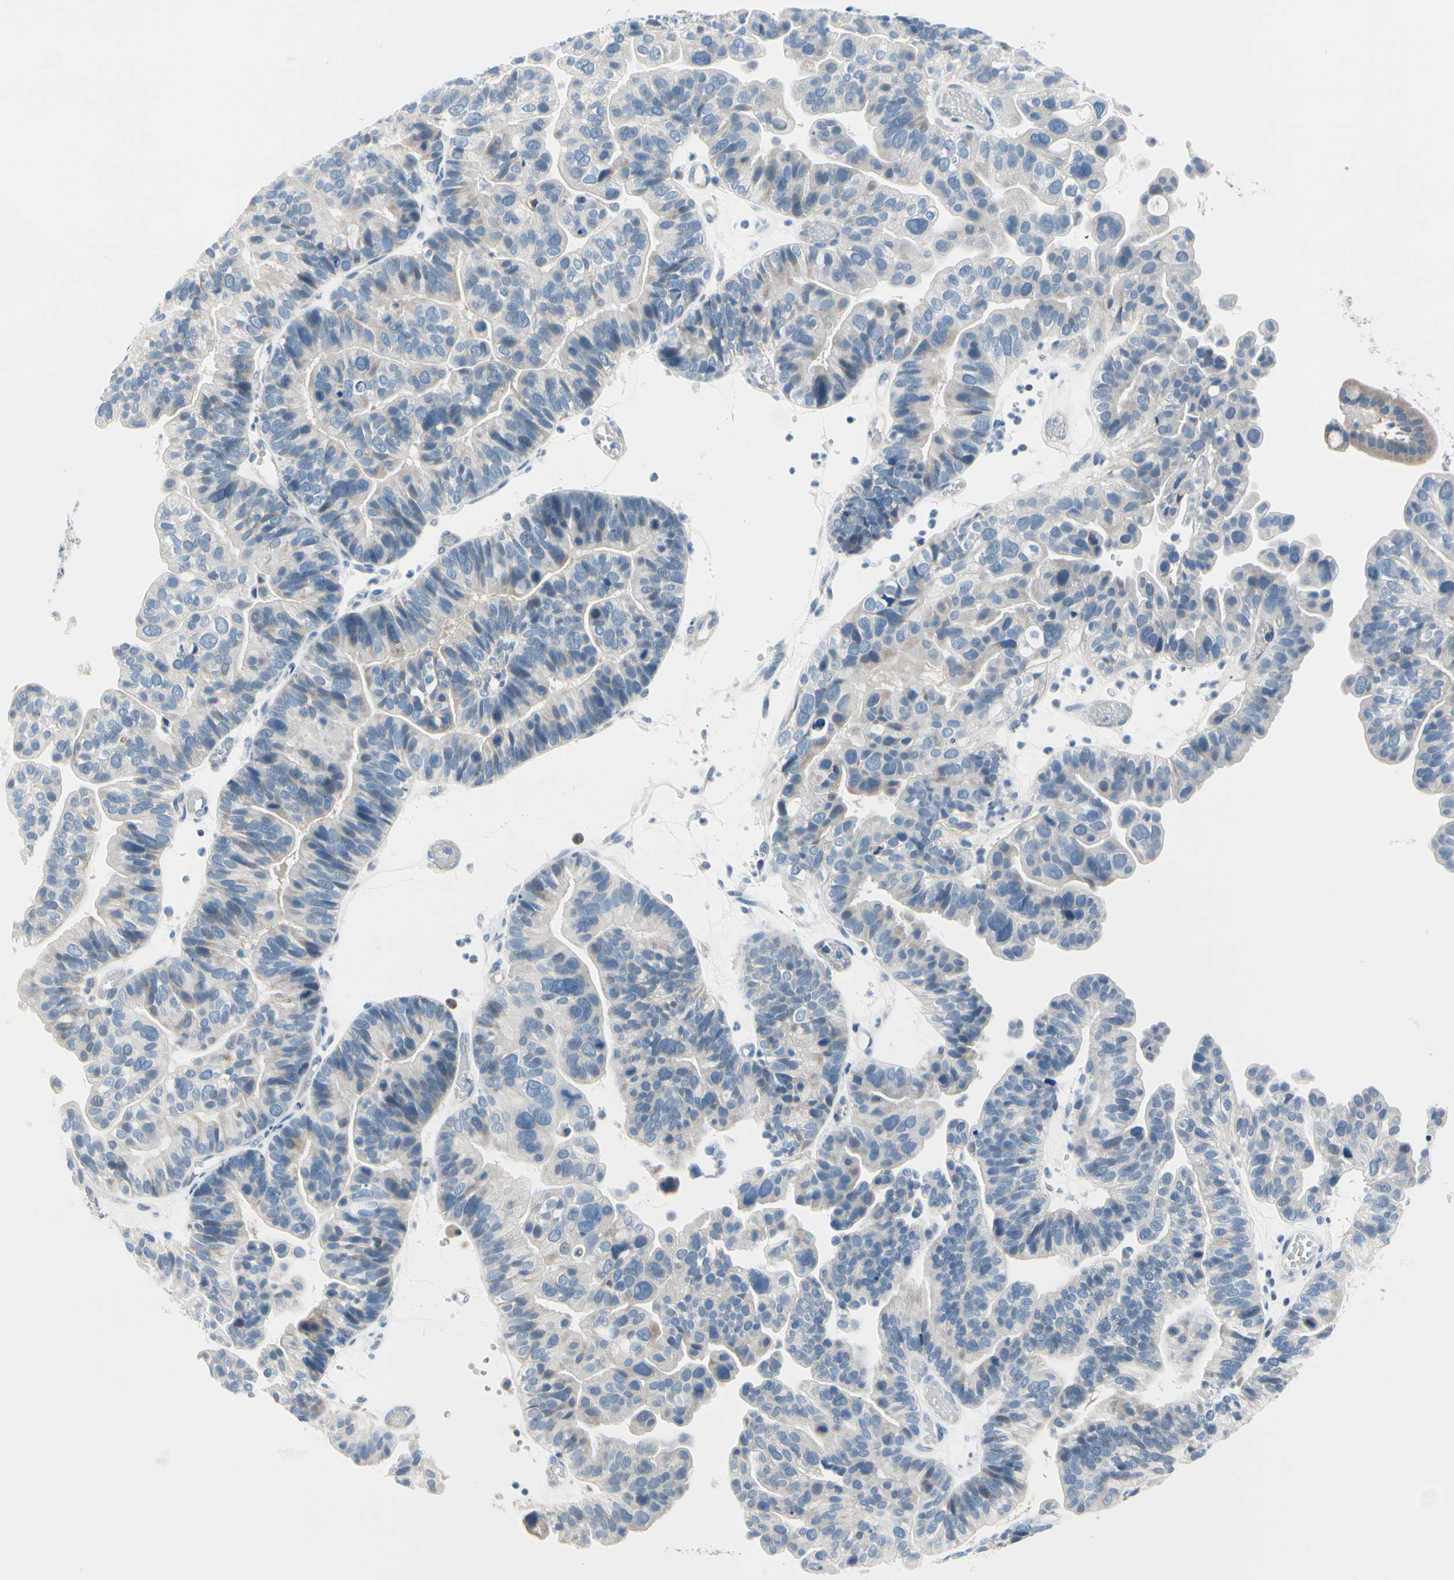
{"staining": {"intensity": "weak", "quantity": "<25%", "location": "cytoplasmic/membranous"}, "tissue": "ovarian cancer", "cell_type": "Tumor cells", "image_type": "cancer", "snomed": [{"axis": "morphology", "description": "Cystadenocarcinoma, serous, NOS"}, {"axis": "topography", "description": "Ovary"}], "caption": "An immunohistochemistry photomicrograph of serous cystadenocarcinoma (ovarian) is shown. There is no staining in tumor cells of serous cystadenocarcinoma (ovarian).", "gene": "FCER2", "patient": {"sex": "female", "age": 56}}